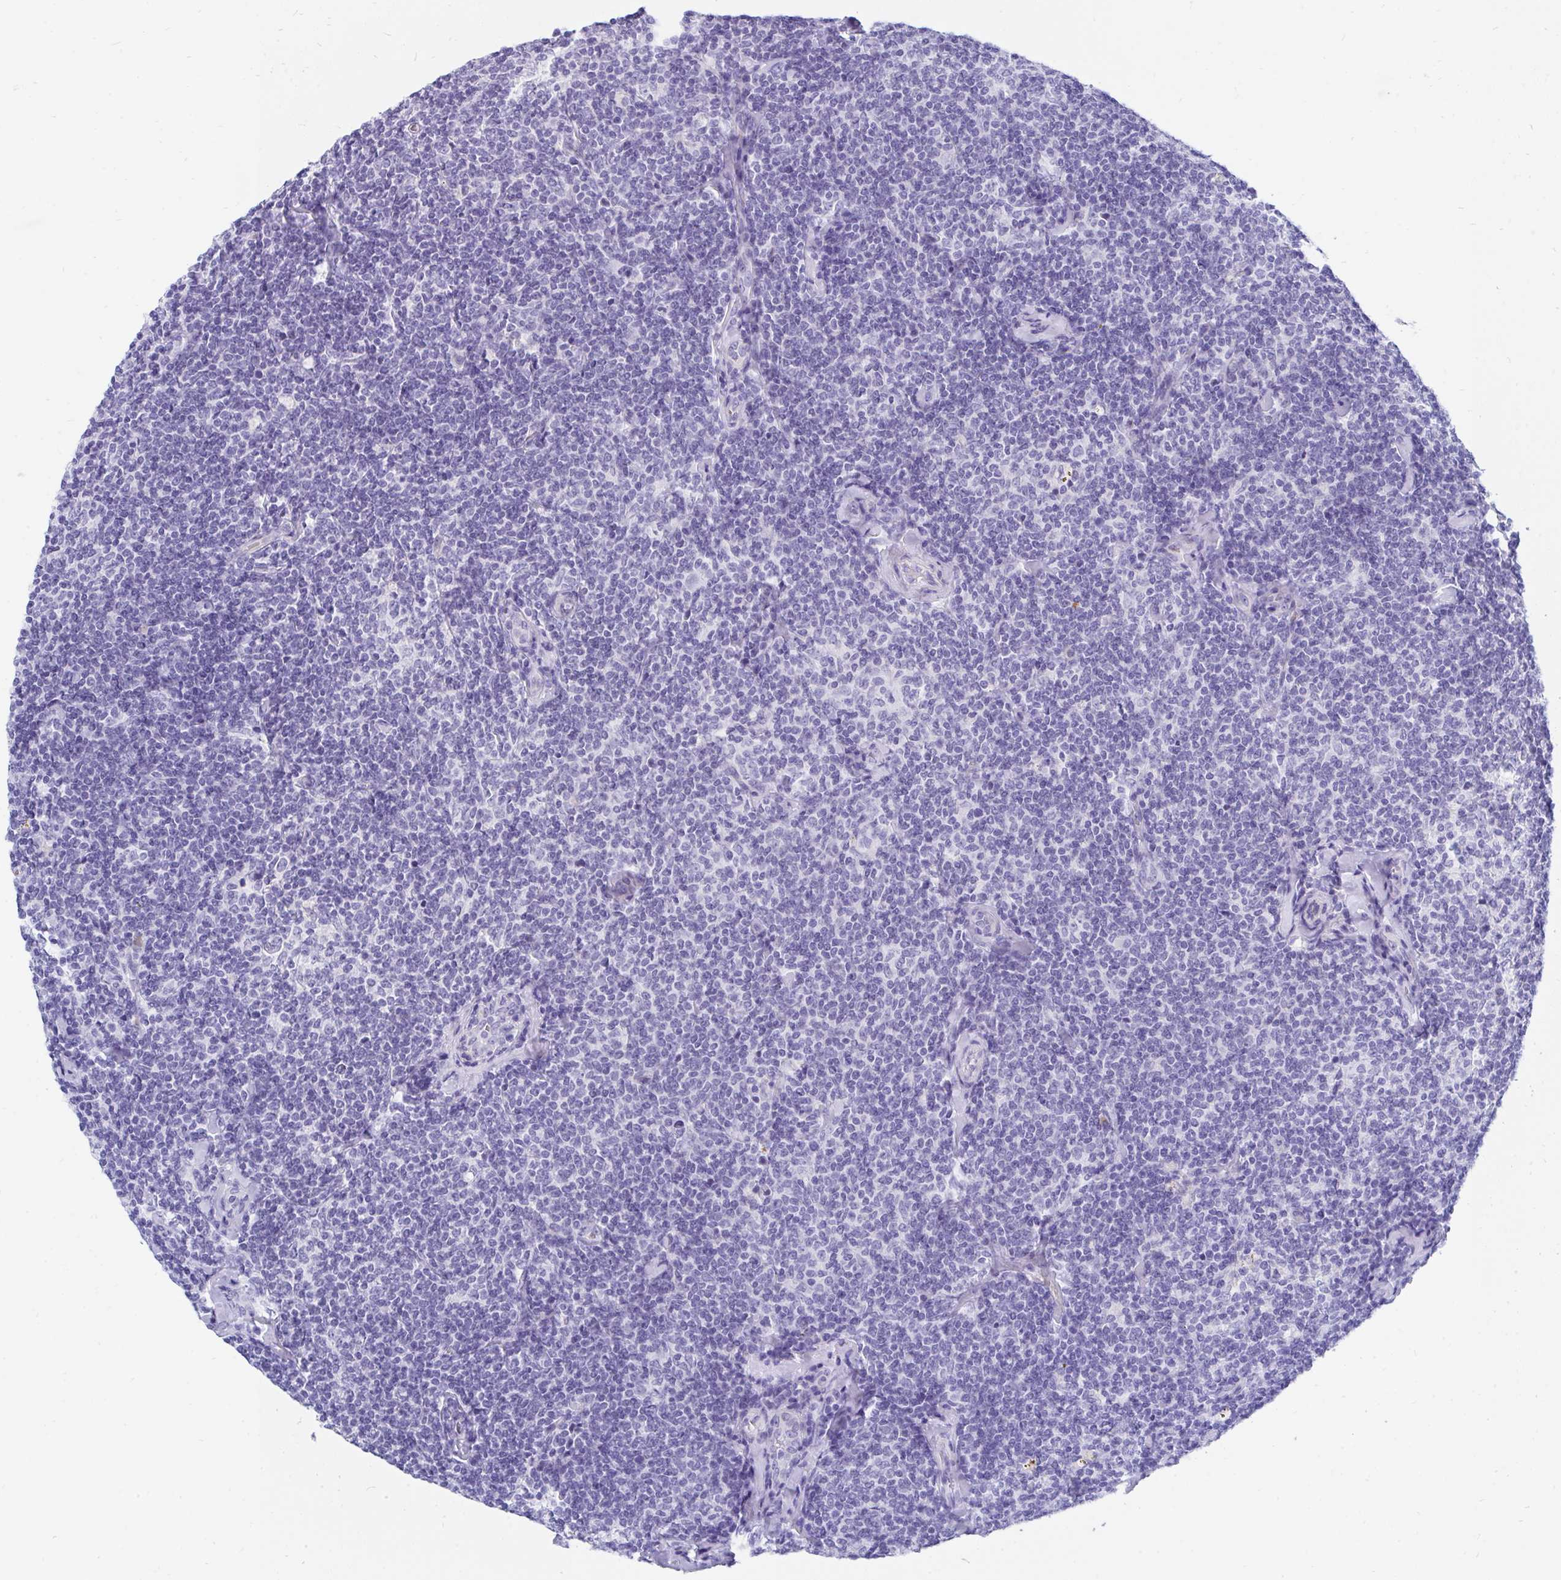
{"staining": {"intensity": "negative", "quantity": "none", "location": "none"}, "tissue": "lymphoma", "cell_type": "Tumor cells", "image_type": "cancer", "snomed": [{"axis": "morphology", "description": "Malignant lymphoma, non-Hodgkin's type, Low grade"}, {"axis": "topography", "description": "Lymph node"}], "caption": "This is an immunohistochemistry photomicrograph of human malignant lymphoma, non-Hodgkin's type (low-grade). There is no positivity in tumor cells.", "gene": "MROH2B", "patient": {"sex": "female", "age": 56}}